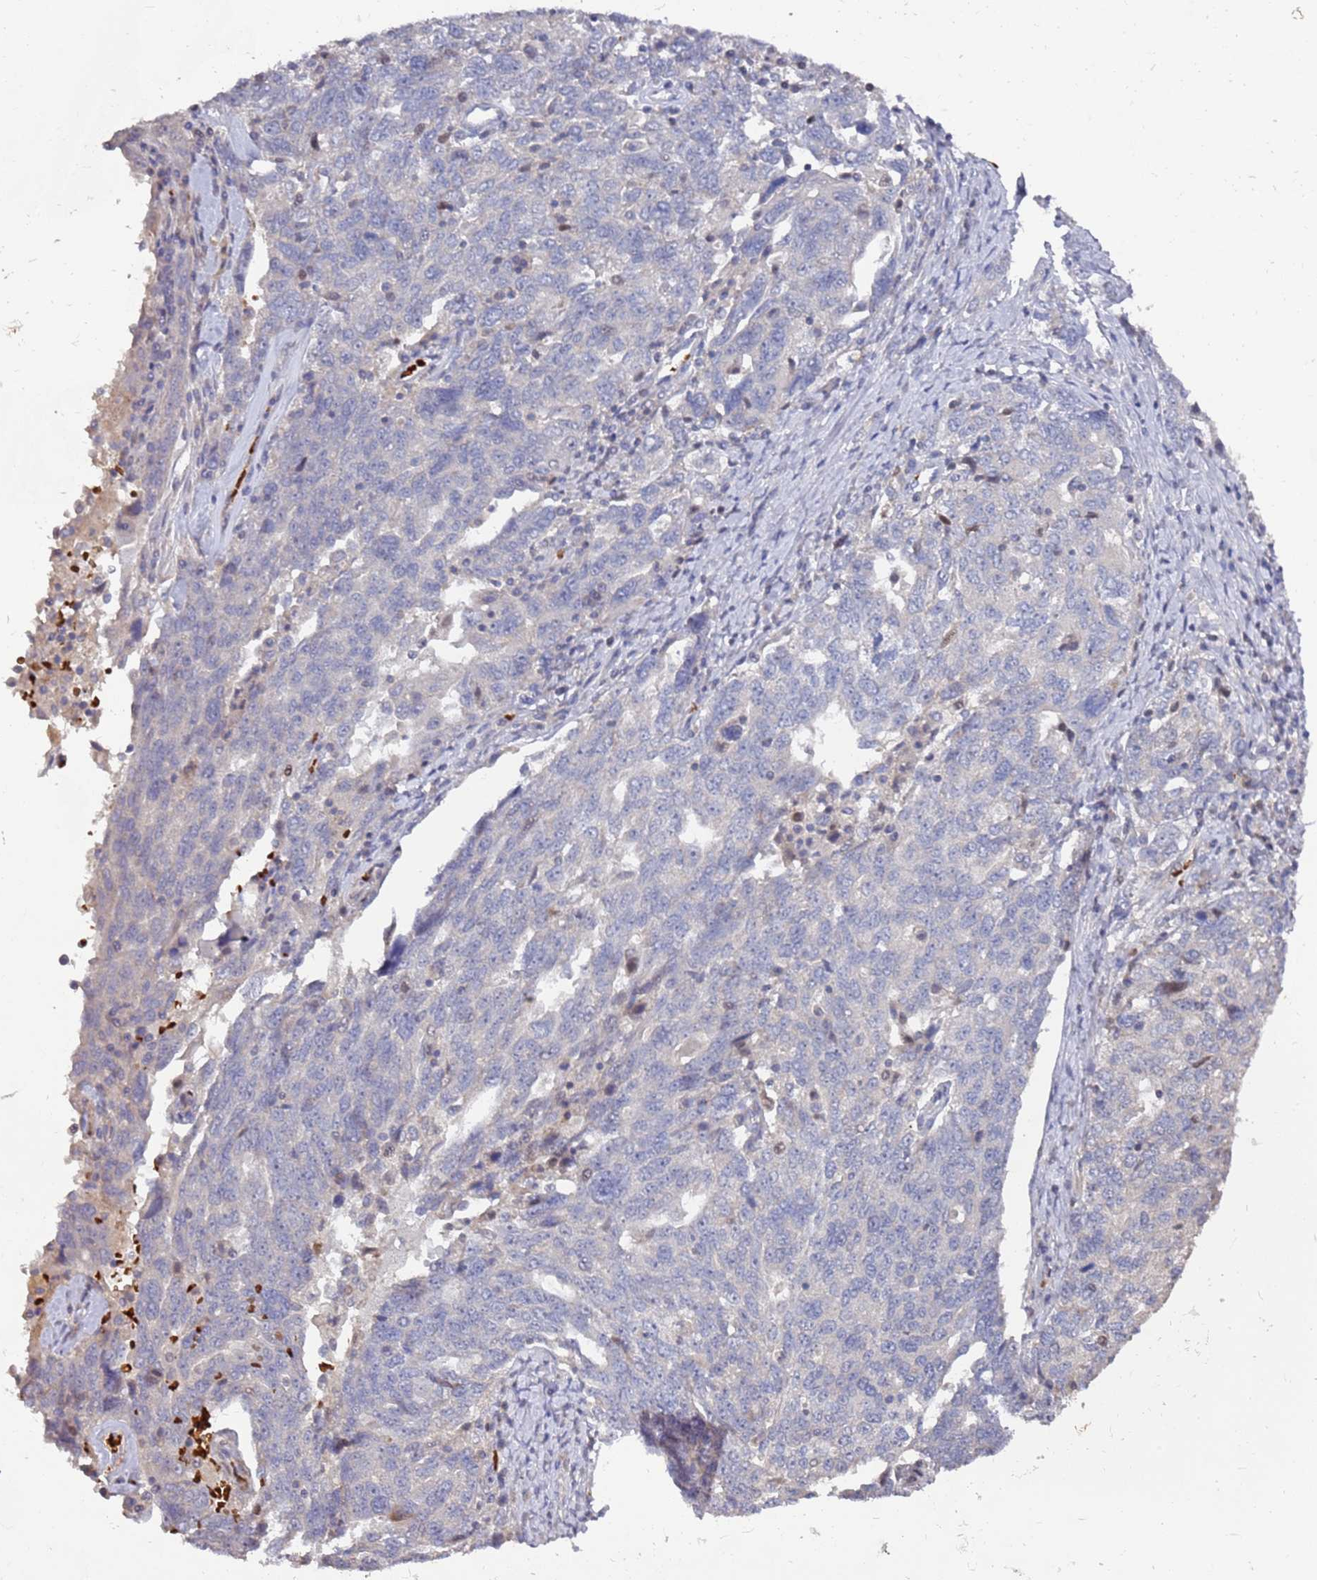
{"staining": {"intensity": "negative", "quantity": "none", "location": "none"}, "tissue": "ovarian cancer", "cell_type": "Tumor cells", "image_type": "cancer", "snomed": [{"axis": "morphology", "description": "Carcinoma, endometroid"}, {"axis": "topography", "description": "Ovary"}], "caption": "Ovarian cancer stained for a protein using immunohistochemistry reveals no positivity tumor cells.", "gene": "LACC1", "patient": {"sex": "female", "age": 62}}